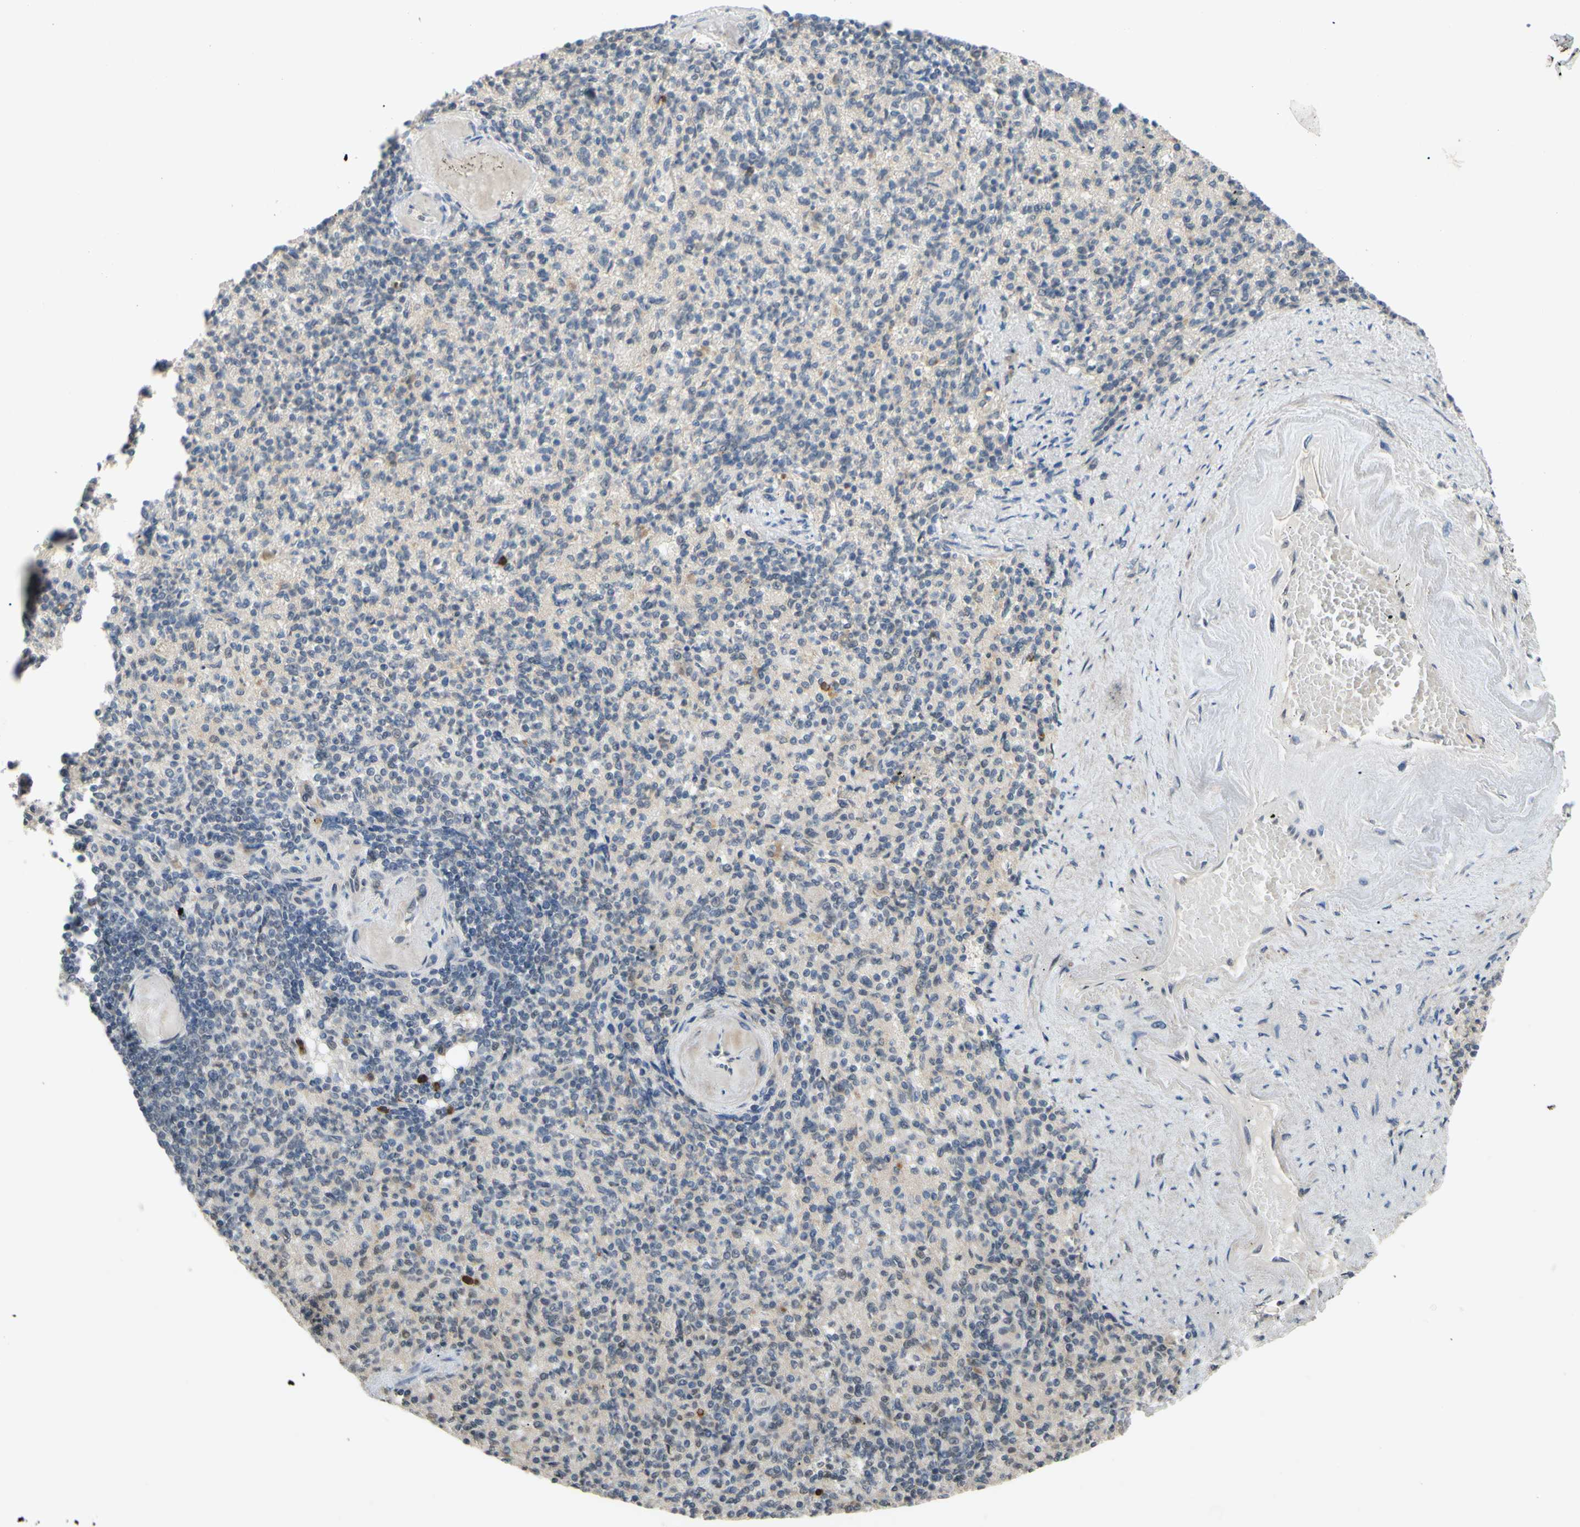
{"staining": {"intensity": "strong", "quantity": "<25%", "location": "cytoplasmic/membranous"}, "tissue": "spleen", "cell_type": "Cells in red pulp", "image_type": "normal", "snomed": [{"axis": "morphology", "description": "Normal tissue, NOS"}, {"axis": "topography", "description": "Spleen"}], "caption": "DAB immunohistochemical staining of normal spleen reveals strong cytoplasmic/membranous protein positivity in approximately <25% of cells in red pulp.", "gene": "ALK", "patient": {"sex": "female", "age": 74}}